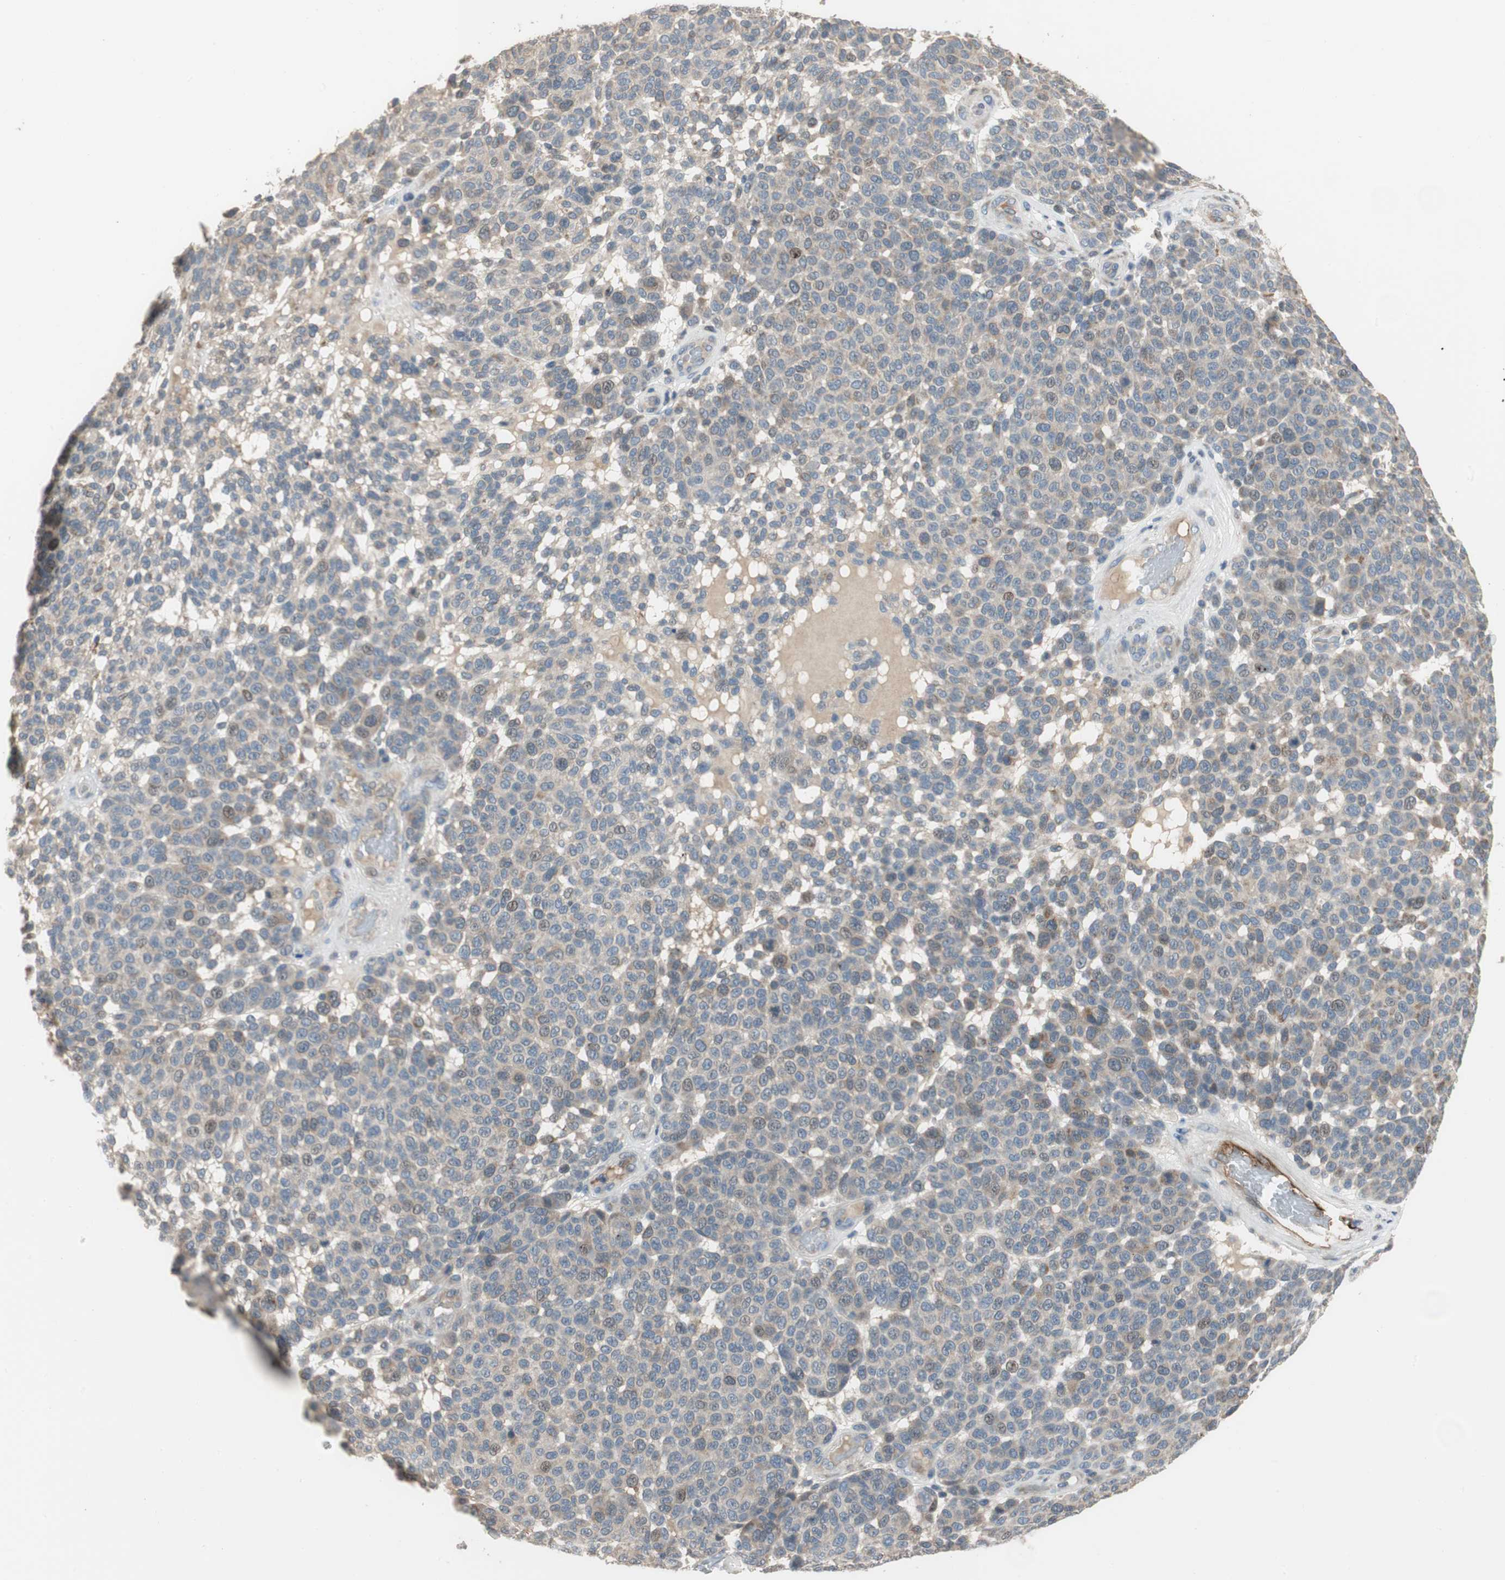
{"staining": {"intensity": "negative", "quantity": "none", "location": "none"}, "tissue": "melanoma", "cell_type": "Tumor cells", "image_type": "cancer", "snomed": [{"axis": "morphology", "description": "Malignant melanoma, NOS"}, {"axis": "topography", "description": "Skin"}], "caption": "The histopathology image exhibits no significant staining in tumor cells of melanoma.", "gene": "ALPL", "patient": {"sex": "male", "age": 59}}